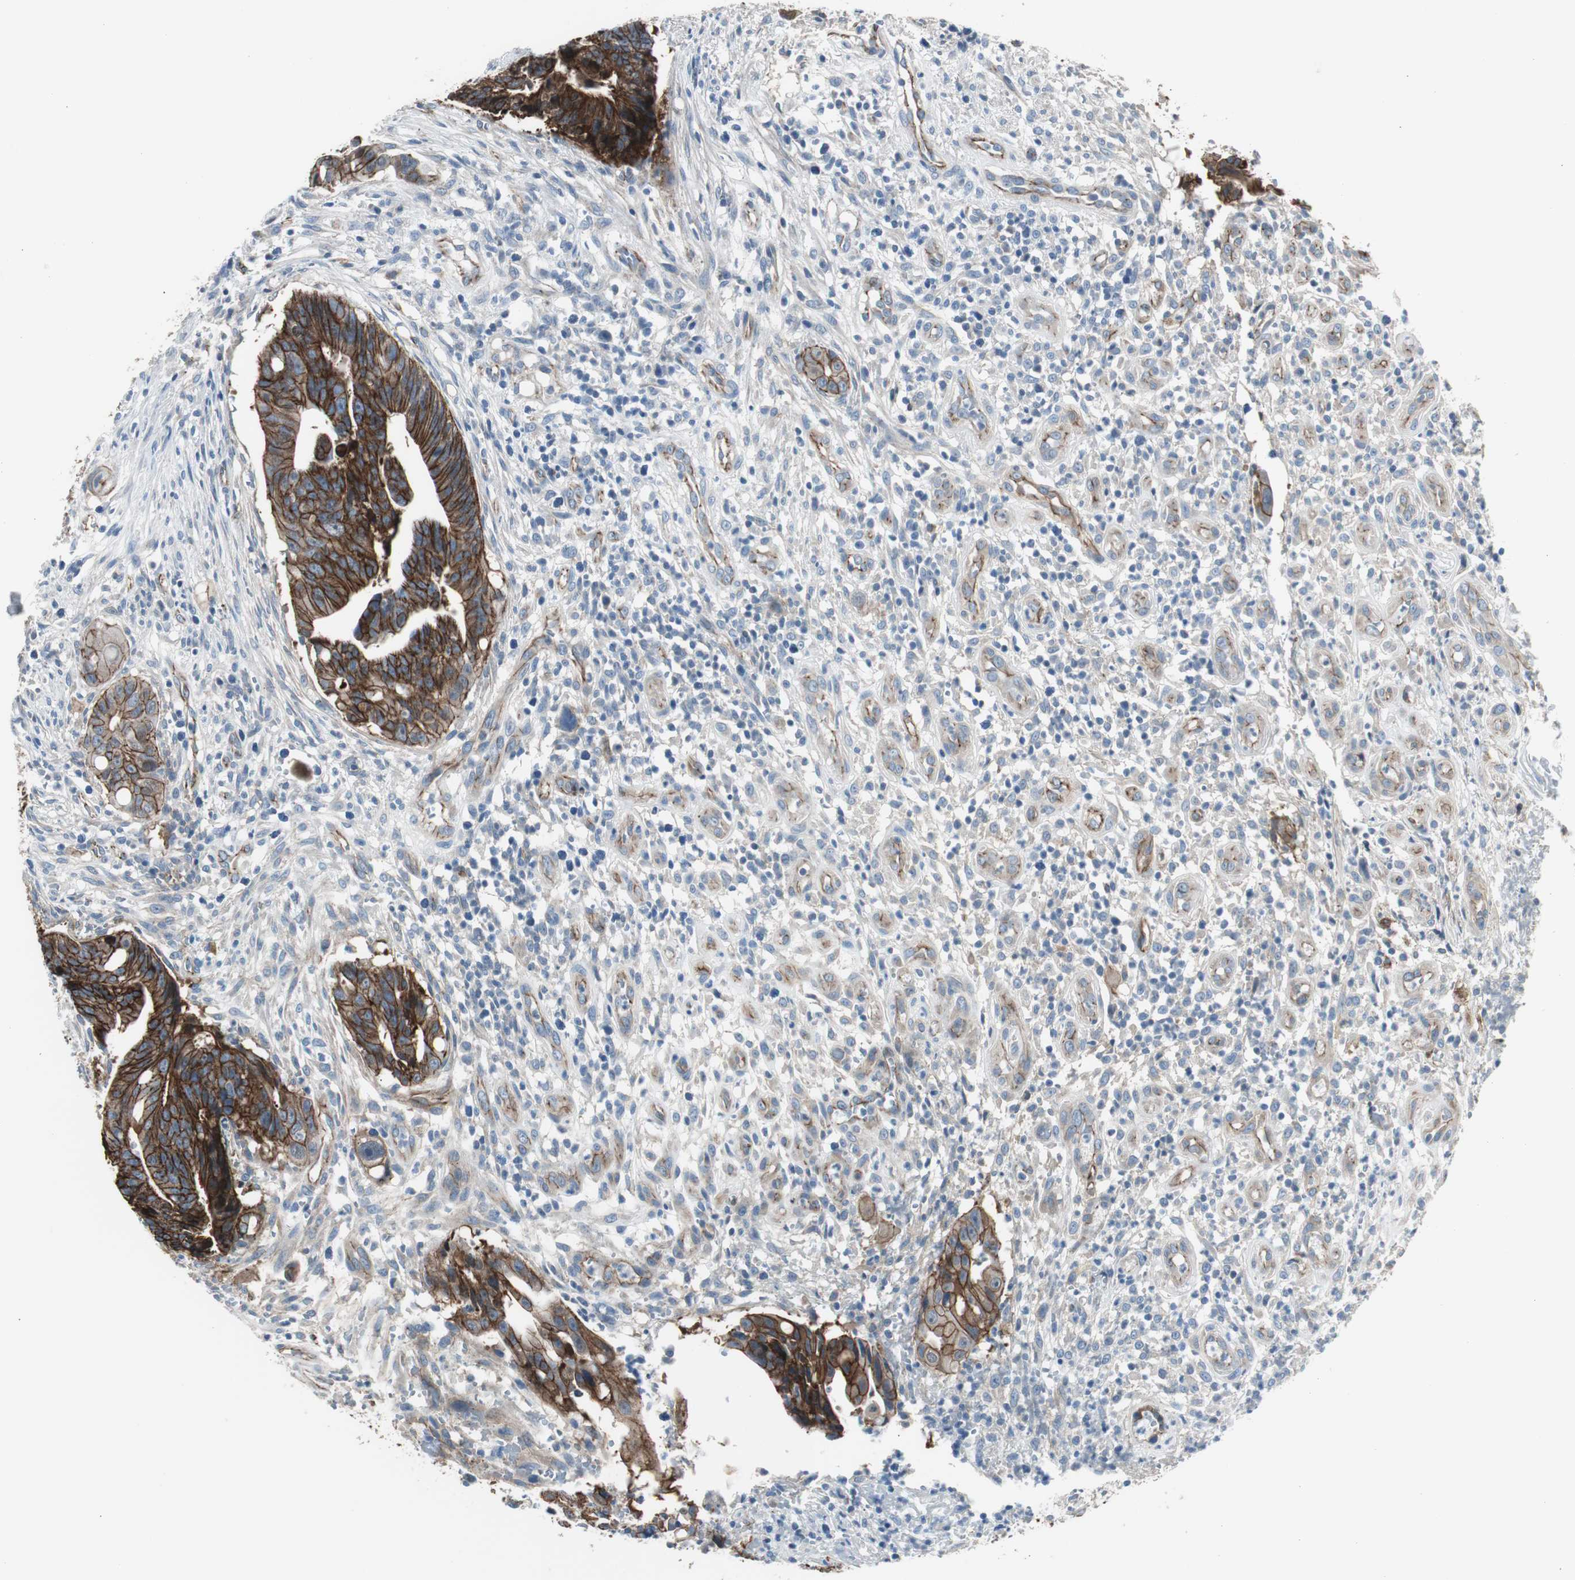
{"staining": {"intensity": "strong", "quantity": ">75%", "location": "cytoplasmic/membranous"}, "tissue": "colorectal cancer", "cell_type": "Tumor cells", "image_type": "cancer", "snomed": [{"axis": "morphology", "description": "Adenocarcinoma, NOS"}, {"axis": "topography", "description": "Colon"}], "caption": "A photomicrograph of colorectal cancer stained for a protein displays strong cytoplasmic/membranous brown staining in tumor cells.", "gene": "STXBP4", "patient": {"sex": "female", "age": 57}}